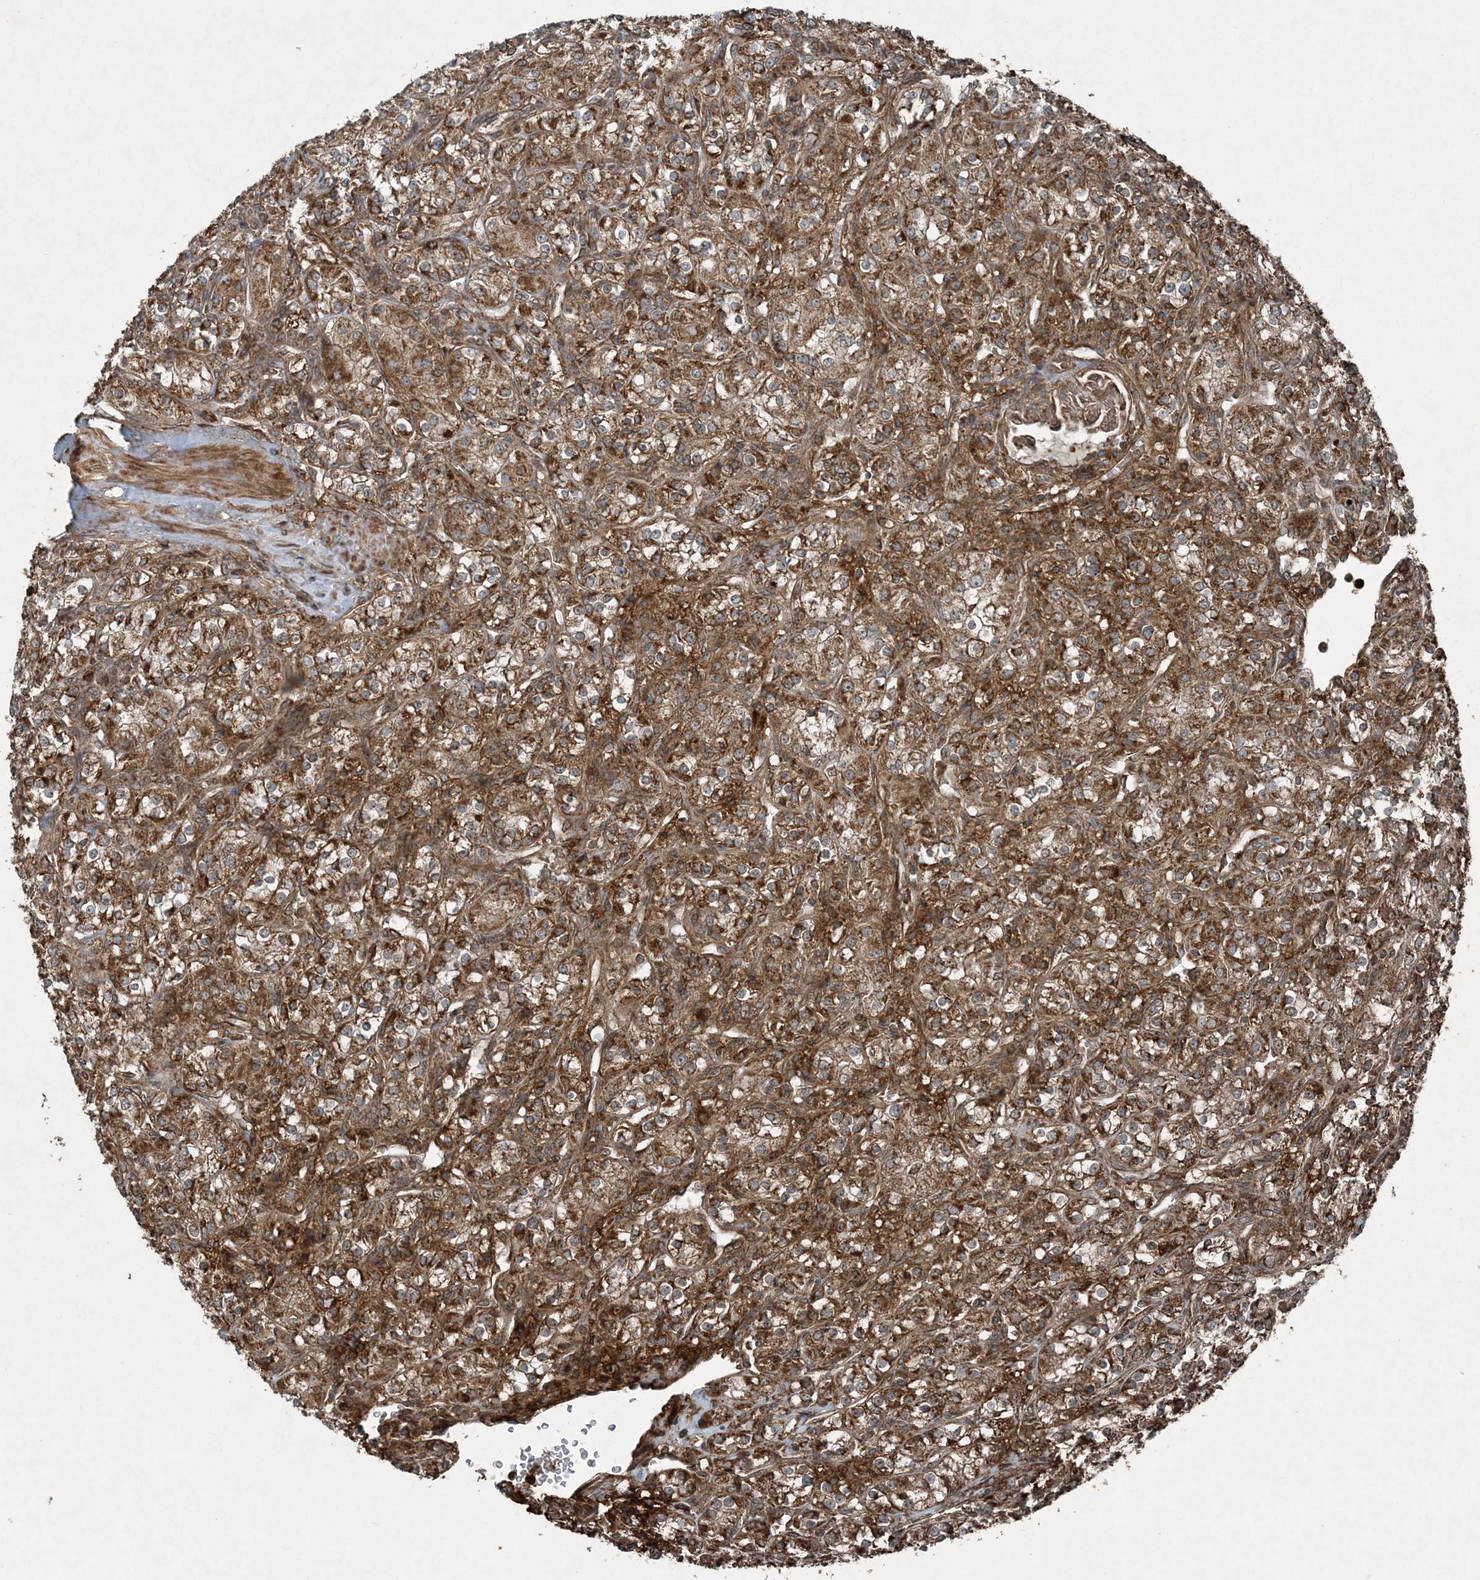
{"staining": {"intensity": "strong", "quantity": ">75%", "location": "cytoplasmic/membranous"}, "tissue": "renal cancer", "cell_type": "Tumor cells", "image_type": "cancer", "snomed": [{"axis": "morphology", "description": "Adenocarcinoma, NOS"}, {"axis": "topography", "description": "Kidney"}], "caption": "Human adenocarcinoma (renal) stained with a brown dye displays strong cytoplasmic/membranous positive expression in about >75% of tumor cells.", "gene": "COPS7B", "patient": {"sex": "male", "age": 77}}